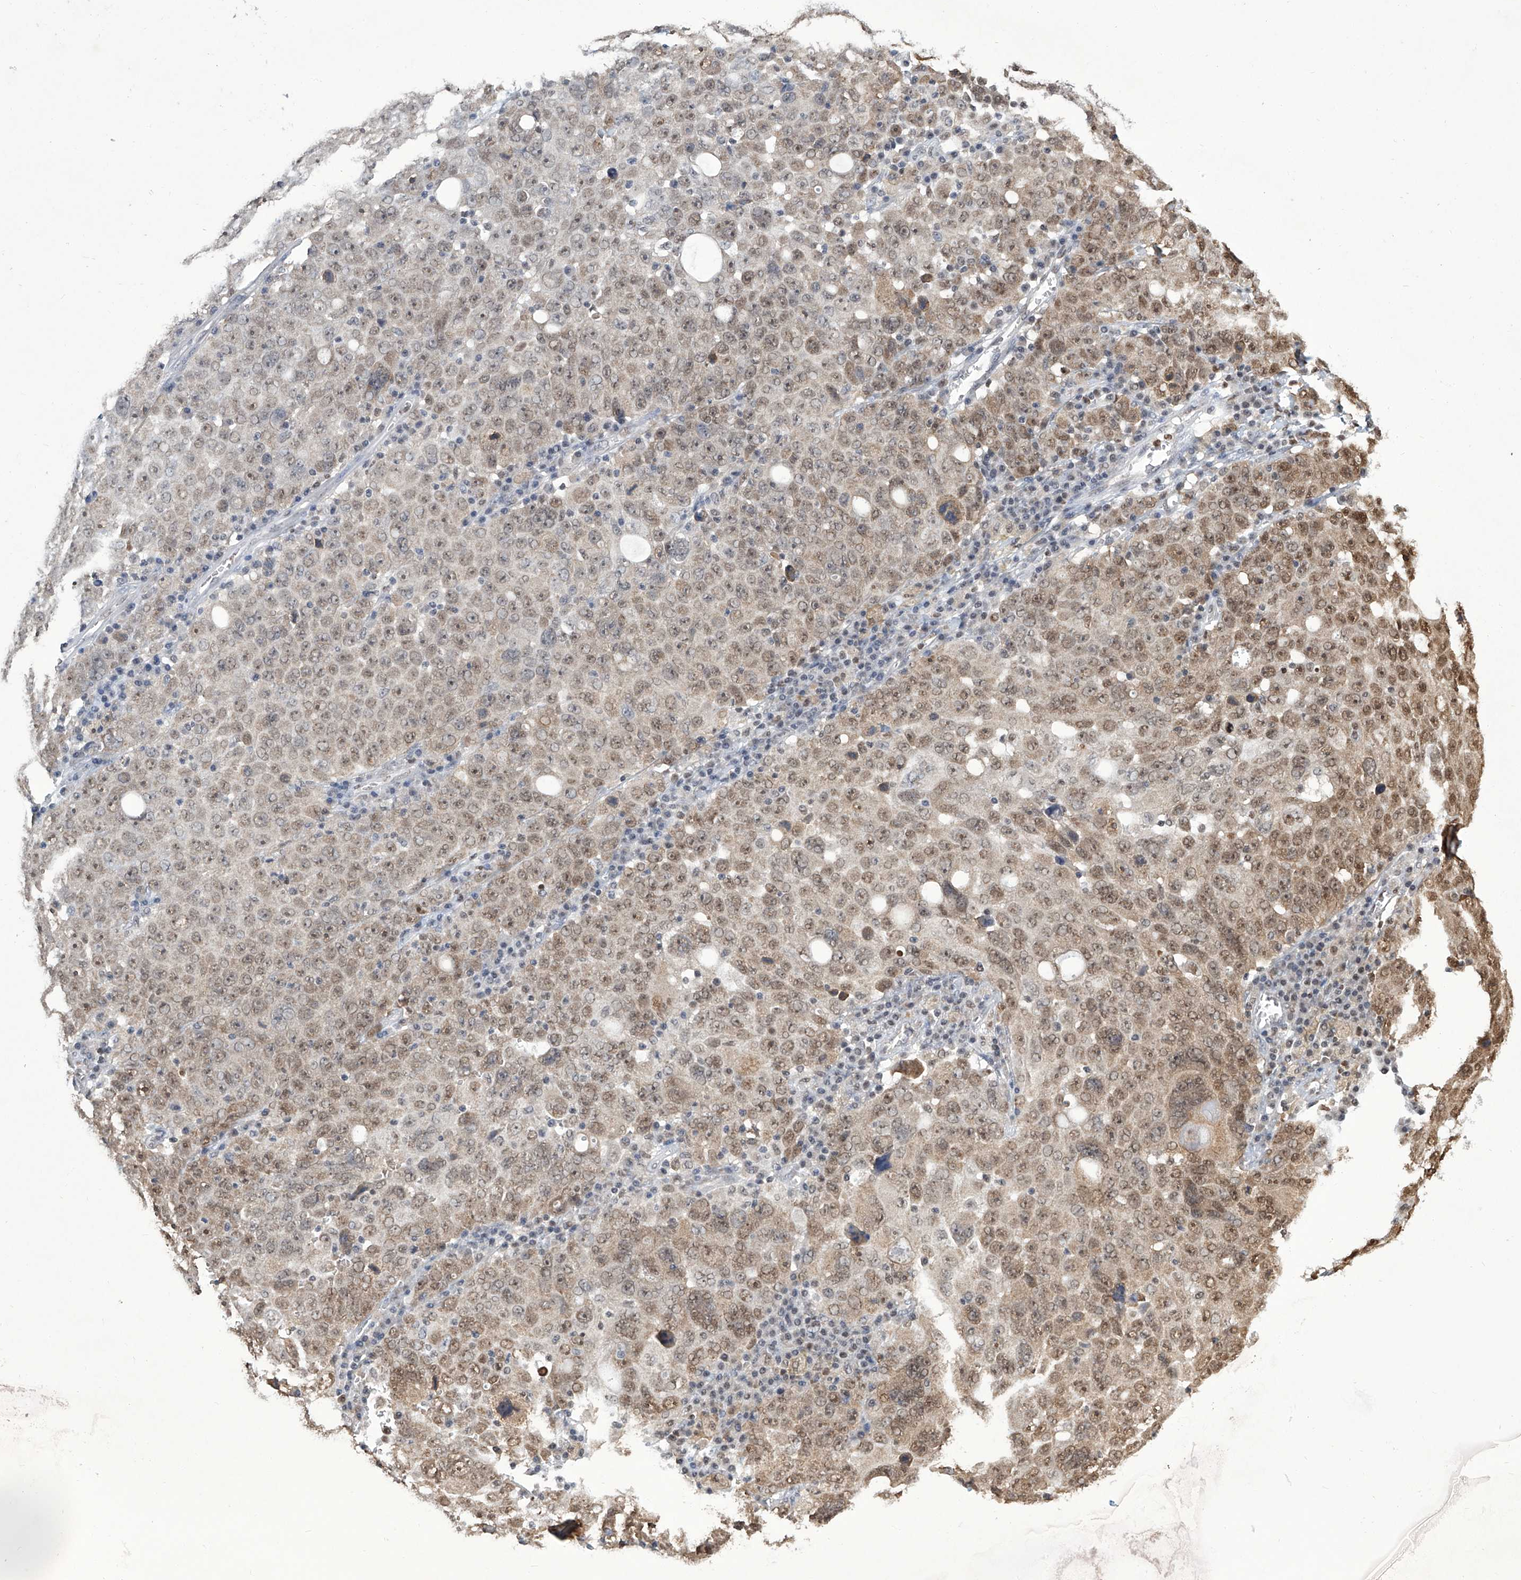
{"staining": {"intensity": "moderate", "quantity": ">75%", "location": "cytoplasmic/membranous,nuclear"}, "tissue": "ovarian cancer", "cell_type": "Tumor cells", "image_type": "cancer", "snomed": [{"axis": "morphology", "description": "Carcinoma, endometroid"}, {"axis": "topography", "description": "Ovary"}], "caption": "Ovarian endometroid carcinoma stained with IHC shows moderate cytoplasmic/membranous and nuclear staining in about >75% of tumor cells. The staining is performed using DAB brown chromogen to label protein expression. The nuclei are counter-stained blue using hematoxylin.", "gene": "SREBF2", "patient": {"sex": "female", "age": 62}}